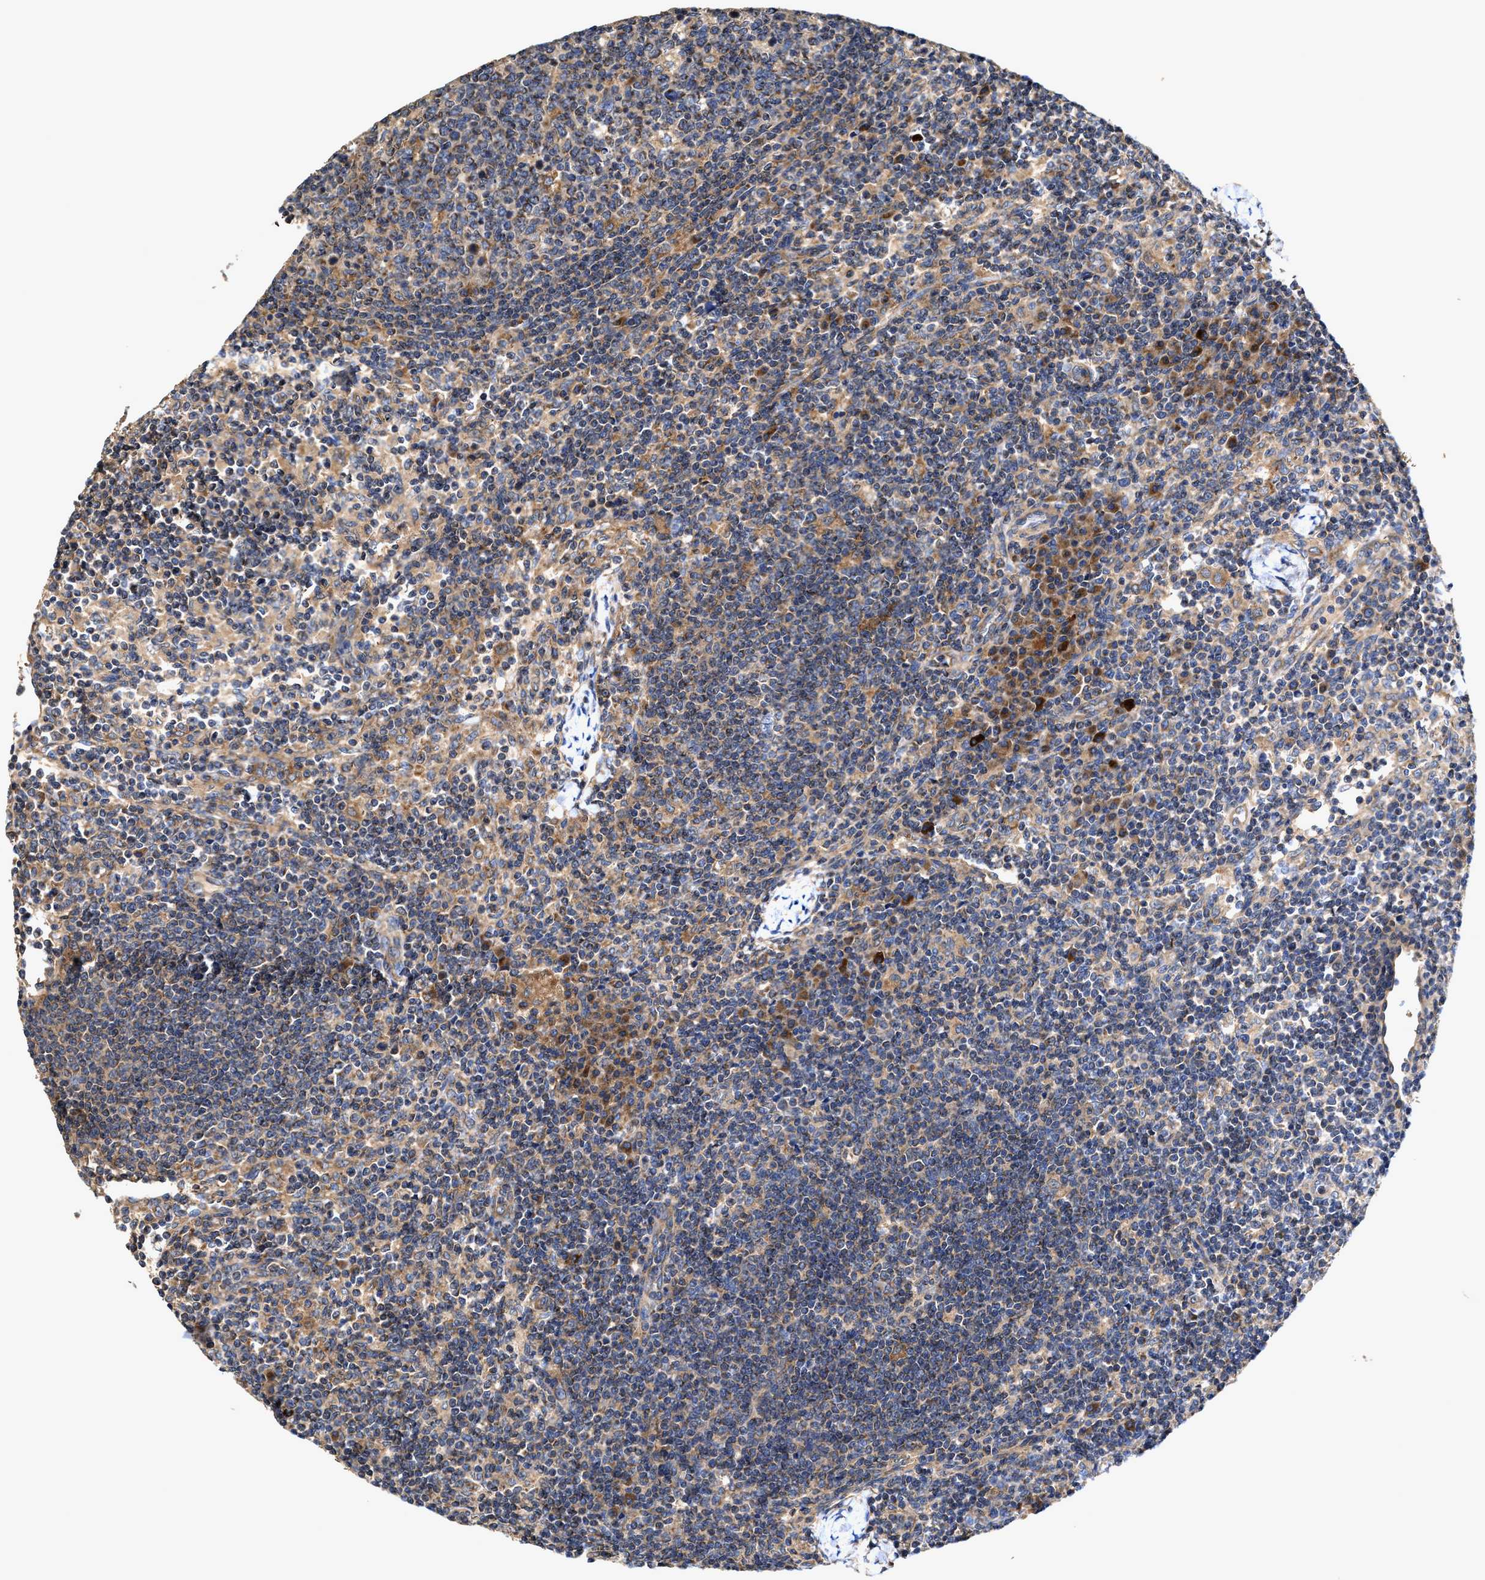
{"staining": {"intensity": "moderate", "quantity": ">75%", "location": "cytoplasmic/membranous"}, "tissue": "lymph node", "cell_type": "Germinal center cells", "image_type": "normal", "snomed": [{"axis": "morphology", "description": "Normal tissue, NOS"}, {"axis": "morphology", "description": "Inflammation, NOS"}, {"axis": "topography", "description": "Lymph node"}], "caption": "Immunohistochemical staining of normal lymph node demonstrates medium levels of moderate cytoplasmic/membranous staining in about >75% of germinal center cells. The staining was performed using DAB (3,3'-diaminobenzidine) to visualize the protein expression in brown, while the nuclei were stained in blue with hematoxylin (Magnification: 20x).", "gene": "EFNA4", "patient": {"sex": "male", "age": 55}}